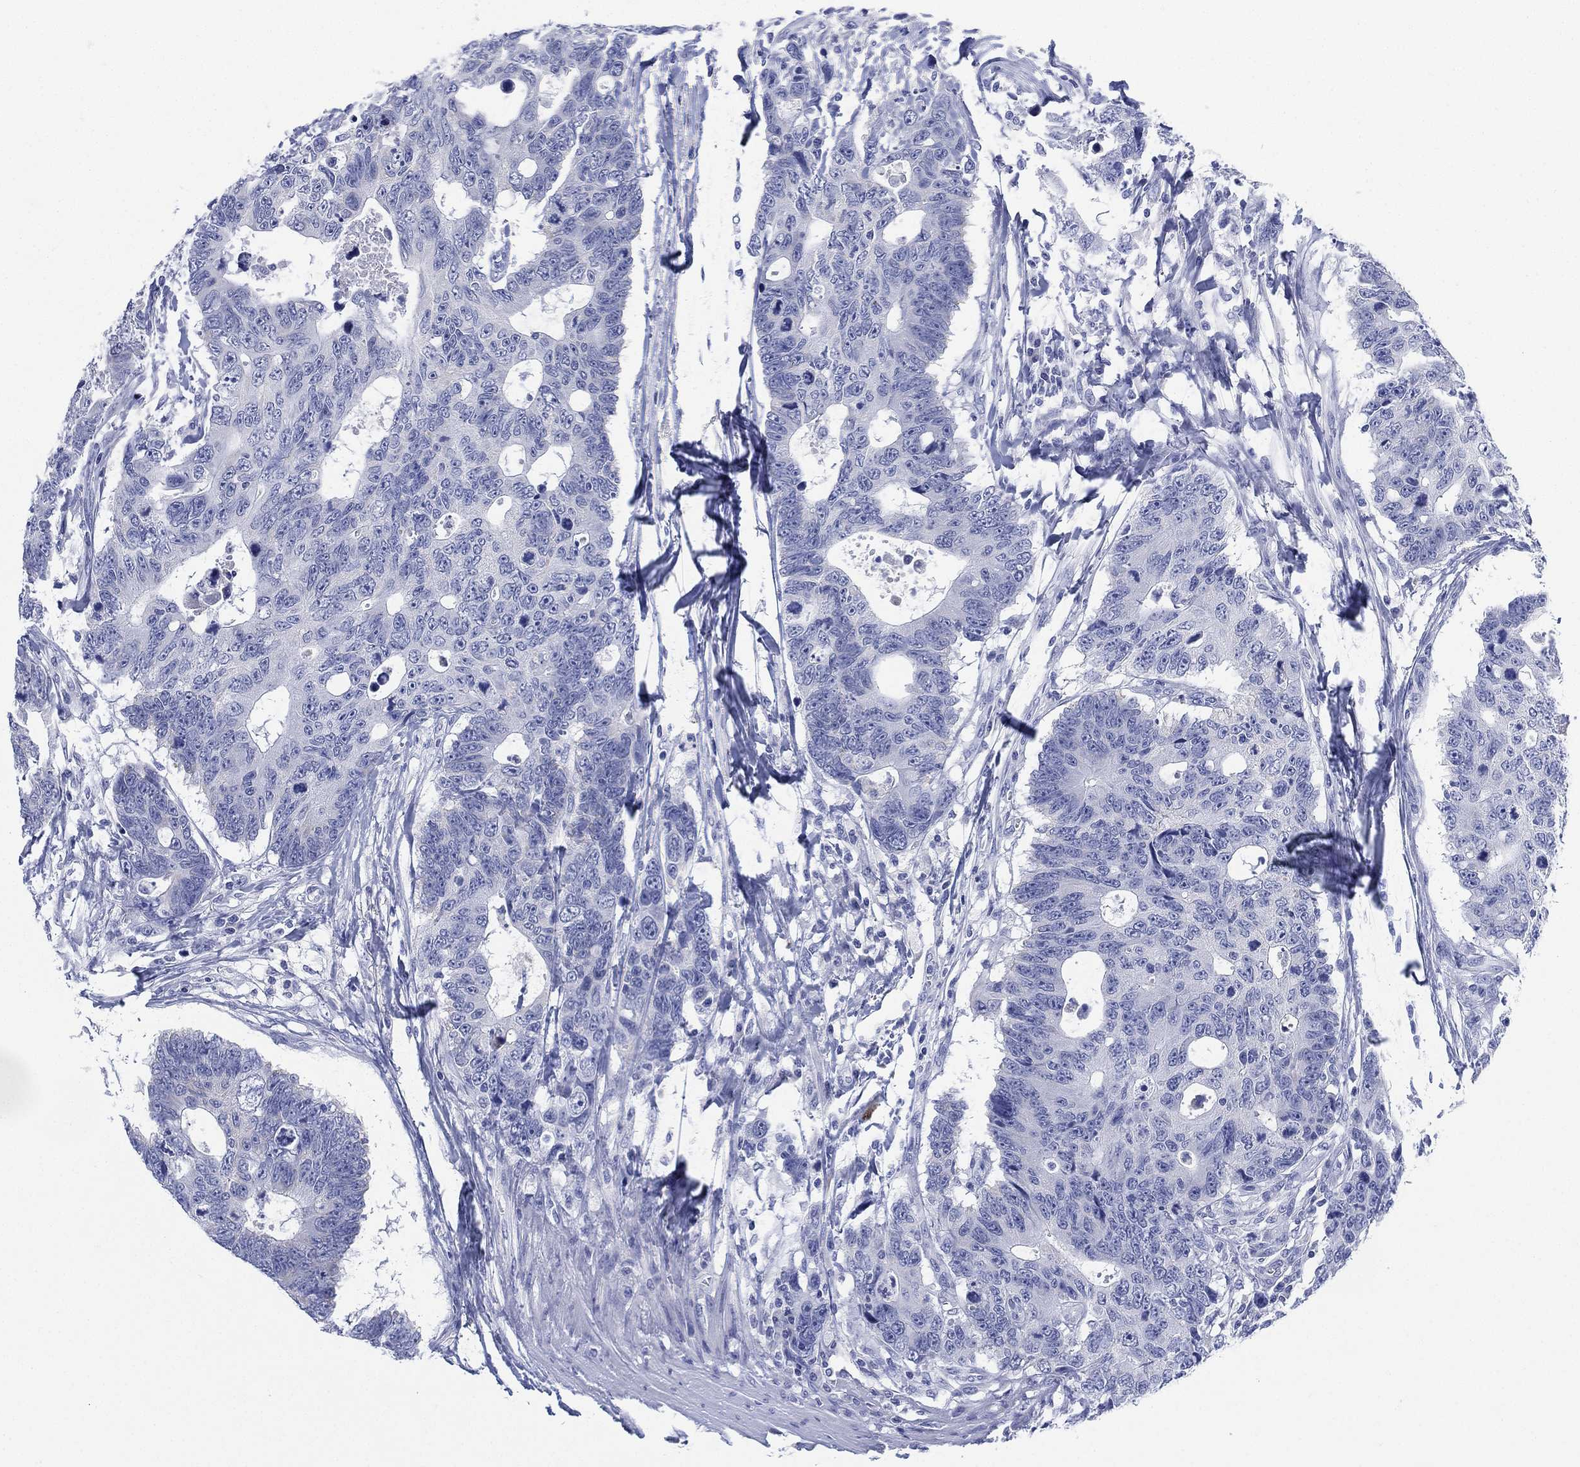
{"staining": {"intensity": "negative", "quantity": "none", "location": "none"}, "tissue": "colorectal cancer", "cell_type": "Tumor cells", "image_type": "cancer", "snomed": [{"axis": "morphology", "description": "Adenocarcinoma, NOS"}, {"axis": "topography", "description": "Colon"}], "caption": "Protein analysis of colorectal adenocarcinoma demonstrates no significant positivity in tumor cells. (Brightfield microscopy of DAB (3,3'-diaminobenzidine) immunohistochemistry (IHC) at high magnification).", "gene": "SLC9C2", "patient": {"sex": "female", "age": 77}}